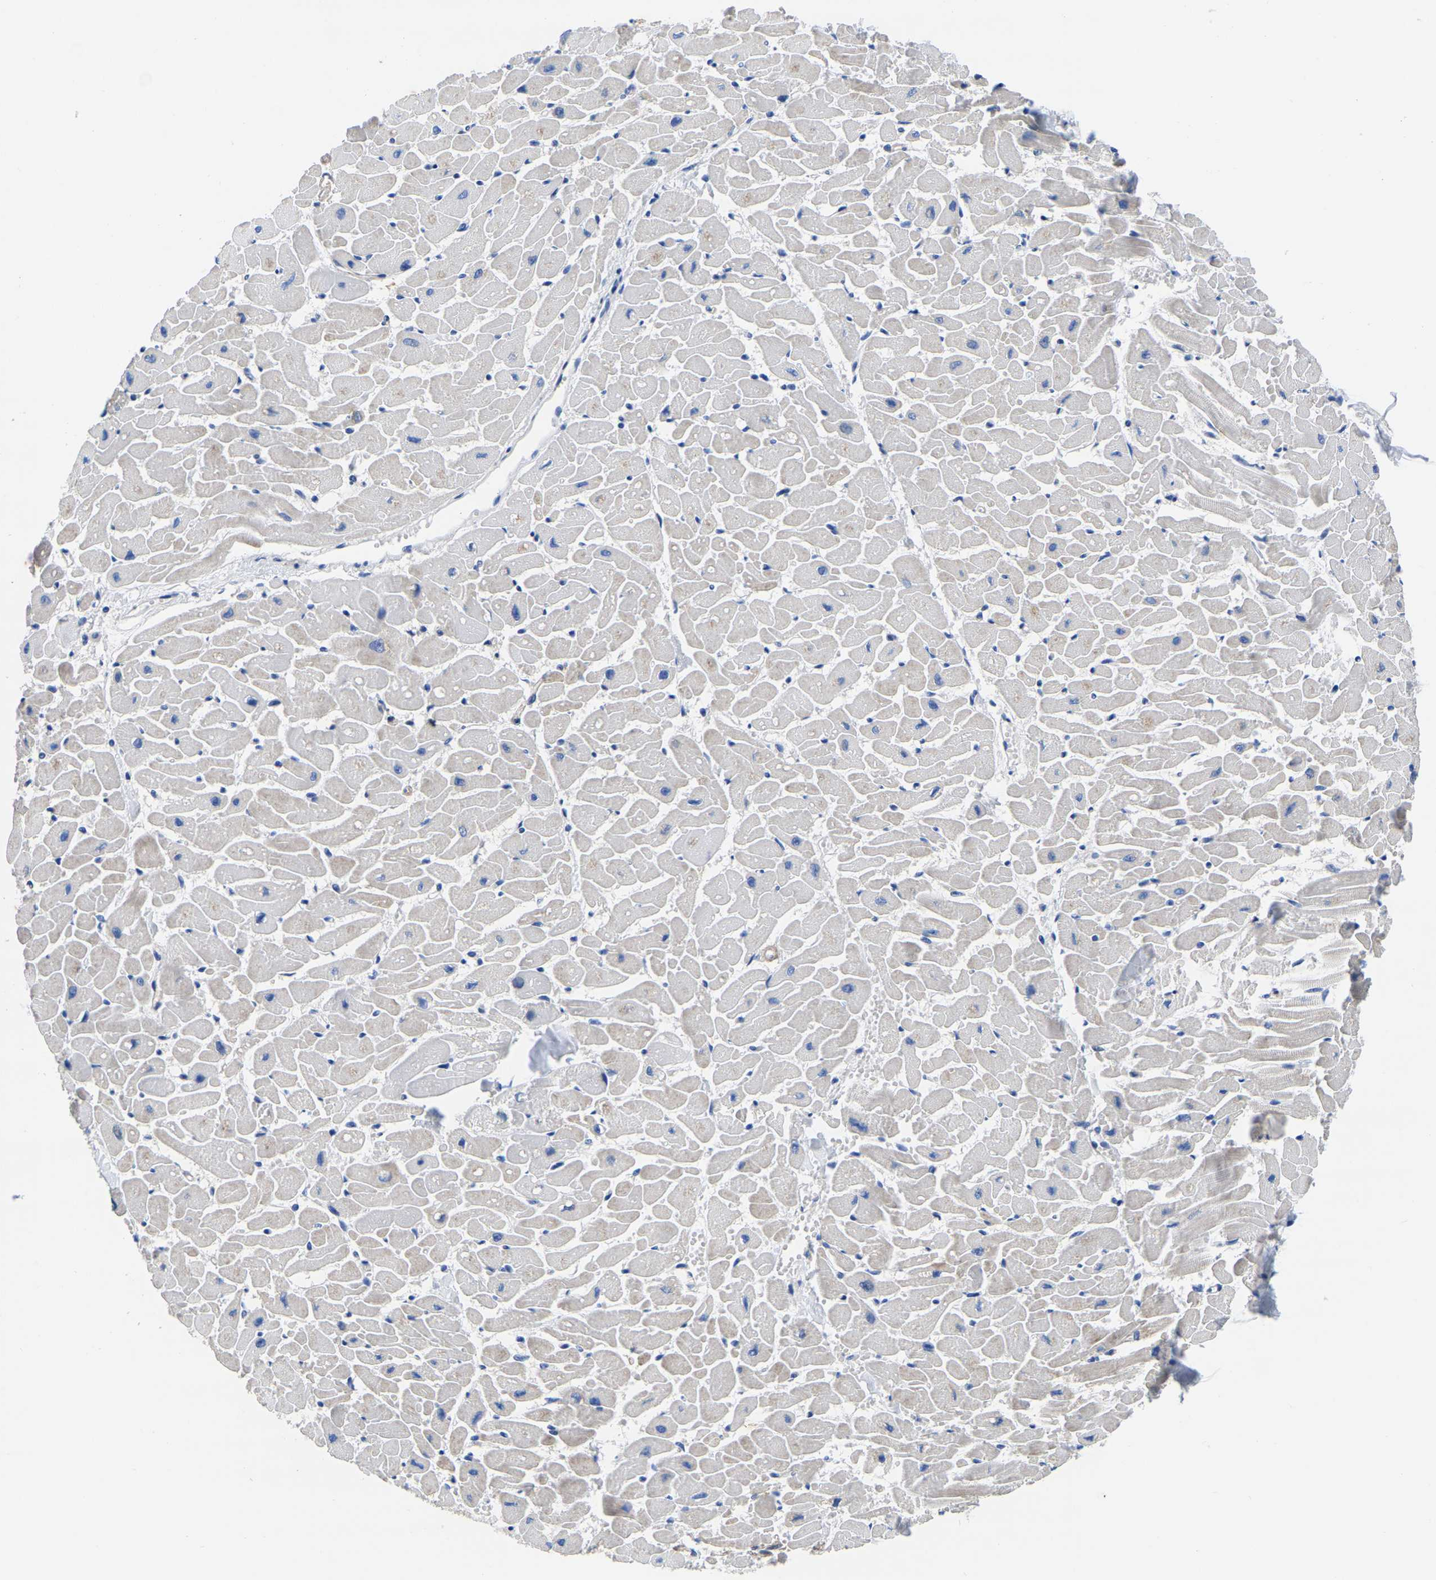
{"staining": {"intensity": "moderate", "quantity": "<25%", "location": "cytoplasmic/membranous"}, "tissue": "heart muscle", "cell_type": "Cardiomyocytes", "image_type": "normal", "snomed": [{"axis": "morphology", "description": "Normal tissue, NOS"}, {"axis": "topography", "description": "Heart"}], "caption": "High-power microscopy captured an IHC image of normal heart muscle, revealing moderate cytoplasmic/membranous expression in about <25% of cardiomyocytes. The staining was performed using DAB, with brown indicating positive protein expression. Nuclei are stained blue with hematoxylin.", "gene": "SLC45A3", "patient": {"sex": "female", "age": 19}}